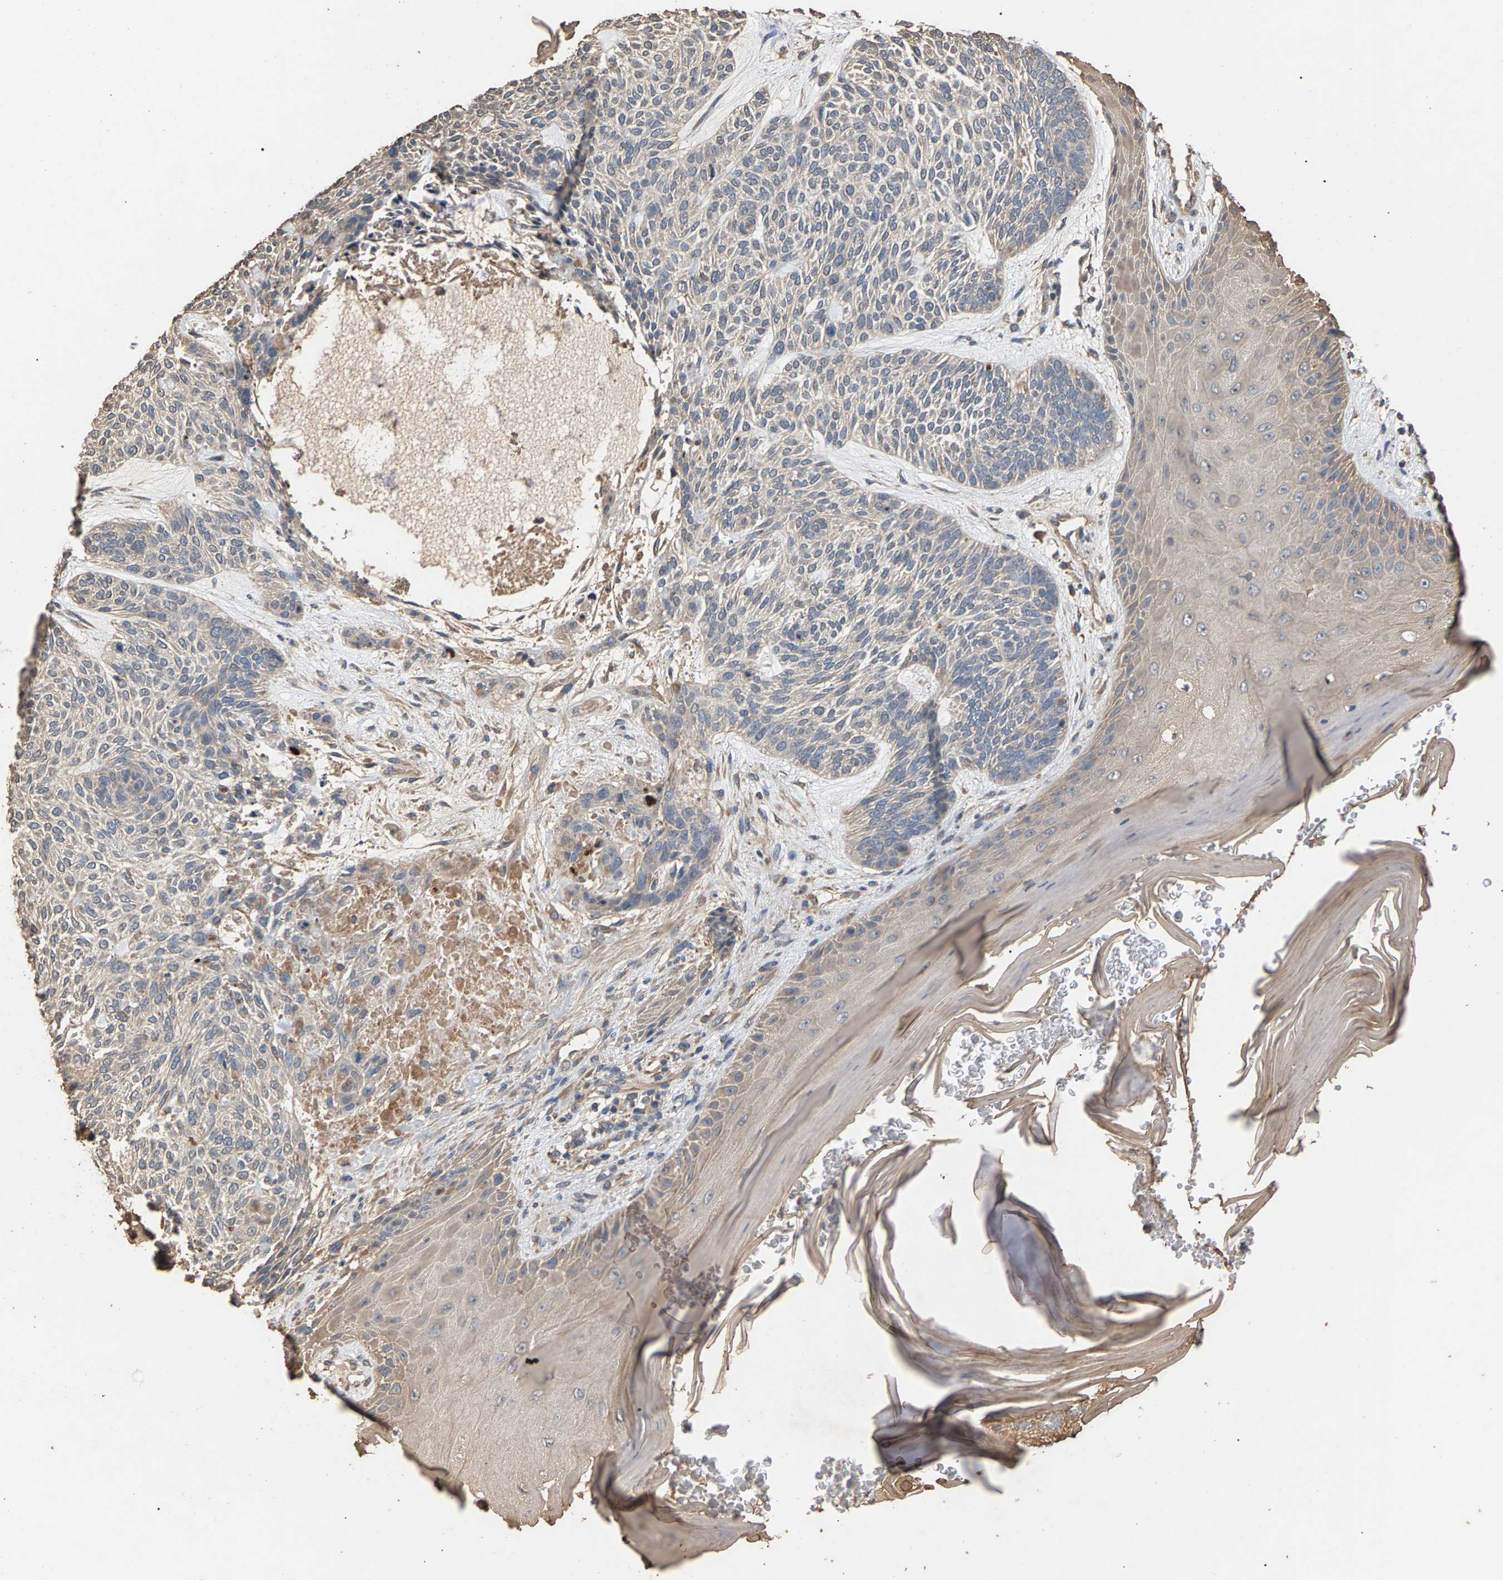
{"staining": {"intensity": "negative", "quantity": "none", "location": "none"}, "tissue": "skin cancer", "cell_type": "Tumor cells", "image_type": "cancer", "snomed": [{"axis": "morphology", "description": "Basal cell carcinoma"}, {"axis": "topography", "description": "Skin"}], "caption": "DAB immunohistochemical staining of human basal cell carcinoma (skin) demonstrates no significant positivity in tumor cells. (Brightfield microscopy of DAB IHC at high magnification).", "gene": "HTRA3", "patient": {"sex": "male", "age": 55}}